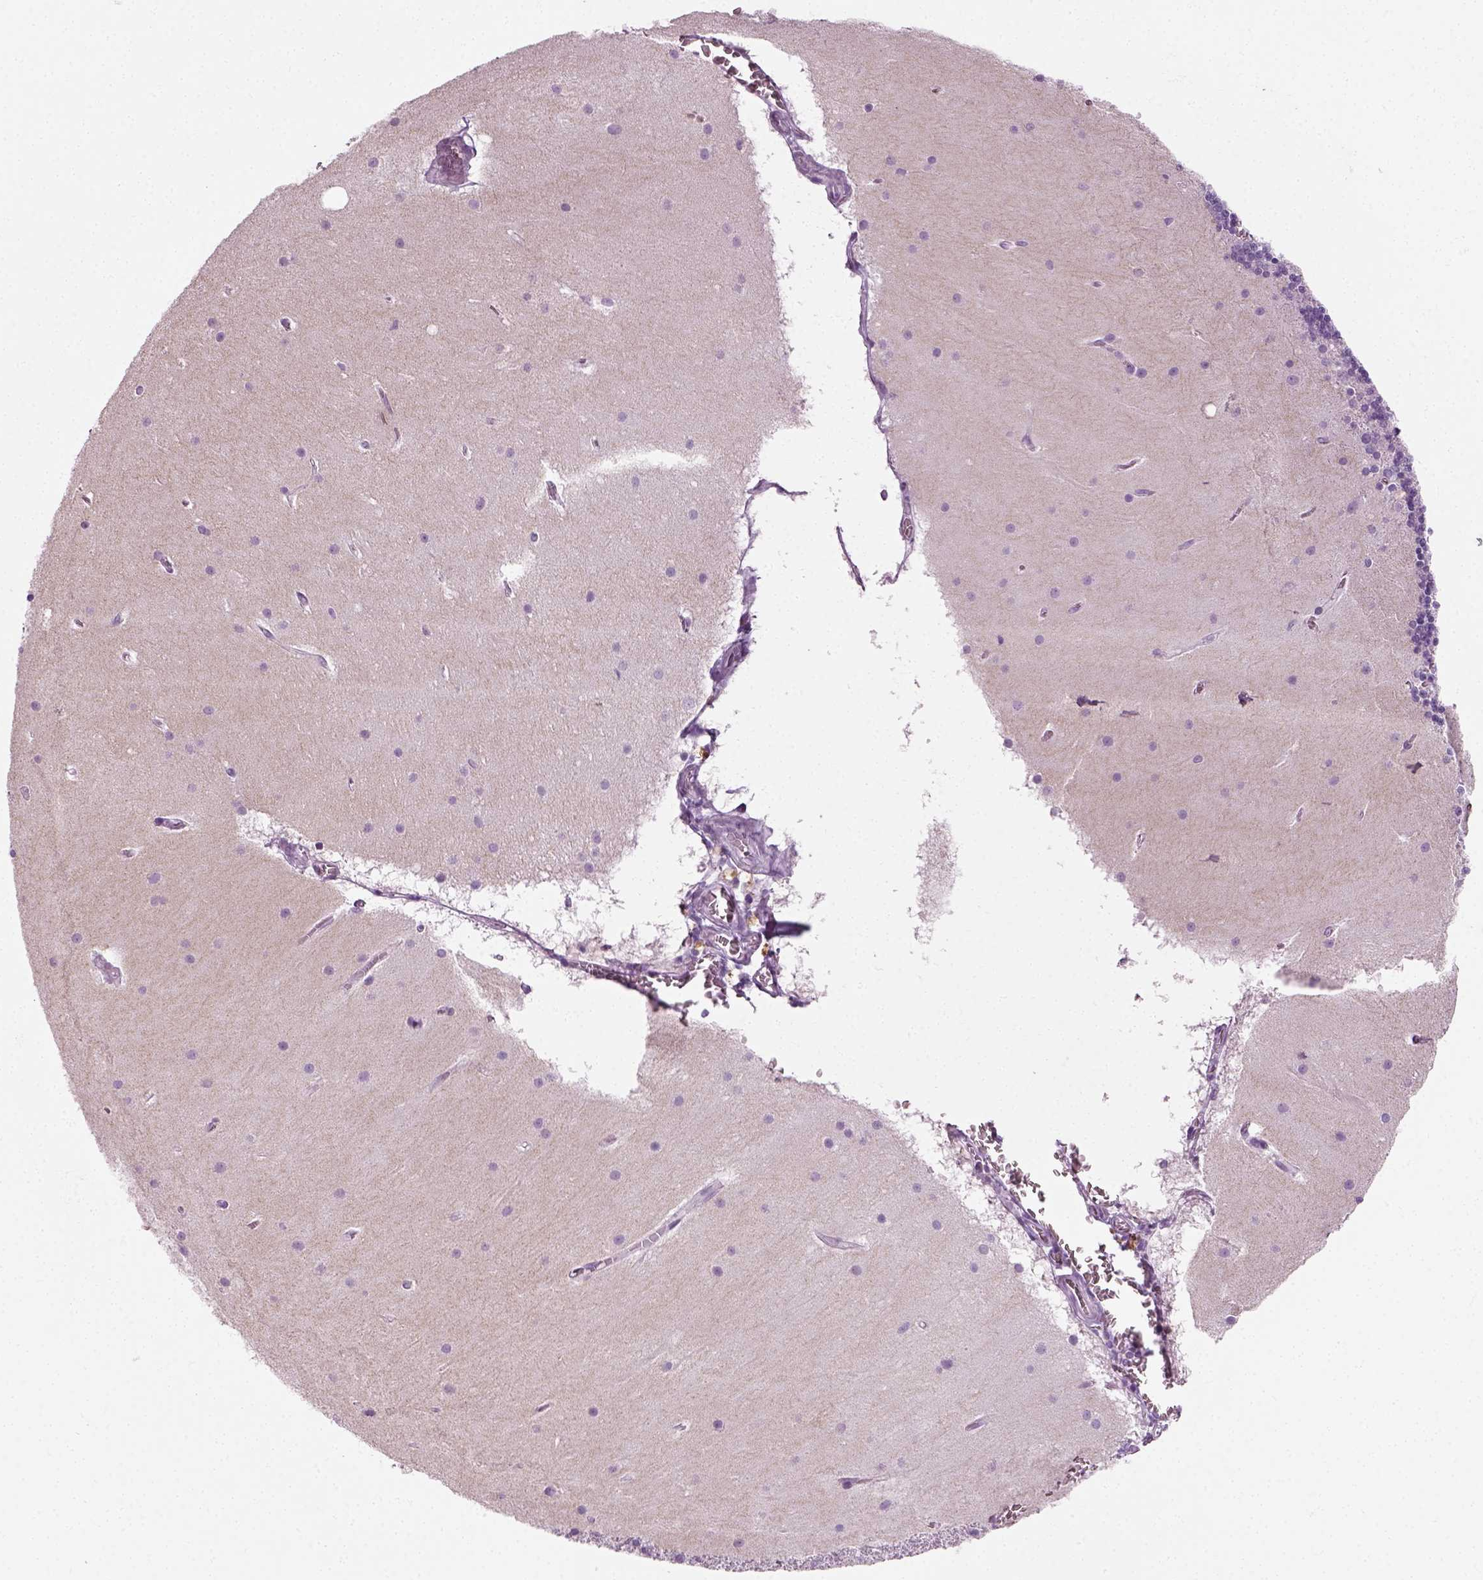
{"staining": {"intensity": "negative", "quantity": "none", "location": "none"}, "tissue": "cerebellum", "cell_type": "Cells in granular layer", "image_type": "normal", "snomed": [{"axis": "morphology", "description": "Normal tissue, NOS"}, {"axis": "topography", "description": "Cerebellum"}], "caption": "Immunohistochemistry (IHC) of unremarkable cerebellum exhibits no staining in cells in granular layer.", "gene": "SPATA31E1", "patient": {"sex": "male", "age": 70}}